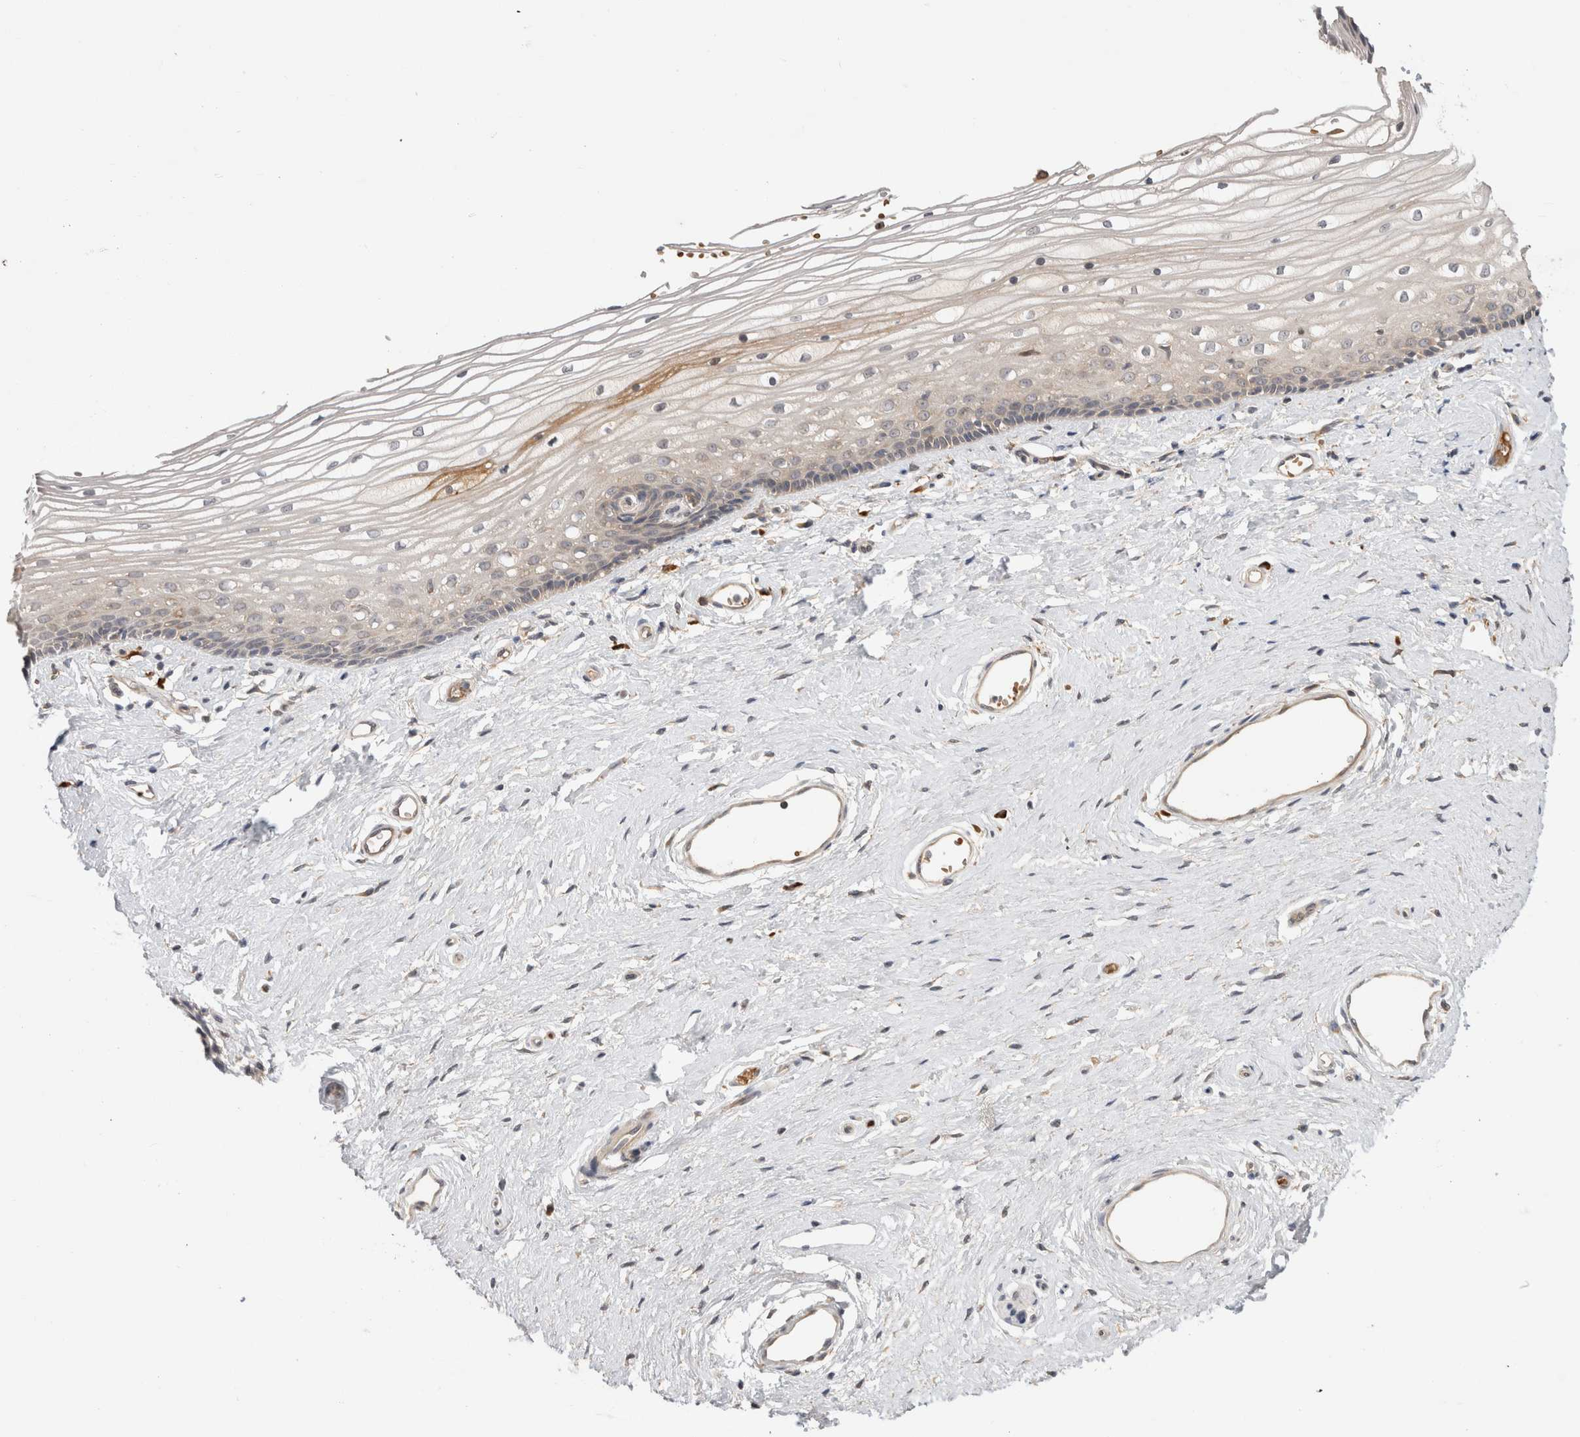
{"staining": {"intensity": "weak", "quantity": "<25%", "location": "cytoplasmic/membranous"}, "tissue": "vagina", "cell_type": "Squamous epithelial cells", "image_type": "normal", "snomed": [{"axis": "morphology", "description": "Normal tissue, NOS"}, {"axis": "topography", "description": "Vagina"}], "caption": "Immunohistochemistry (IHC) micrograph of unremarkable vagina: human vagina stained with DAB displays no significant protein staining in squamous epithelial cells. (DAB IHC visualized using brightfield microscopy, high magnification).", "gene": "APOL2", "patient": {"sex": "female", "age": 46}}